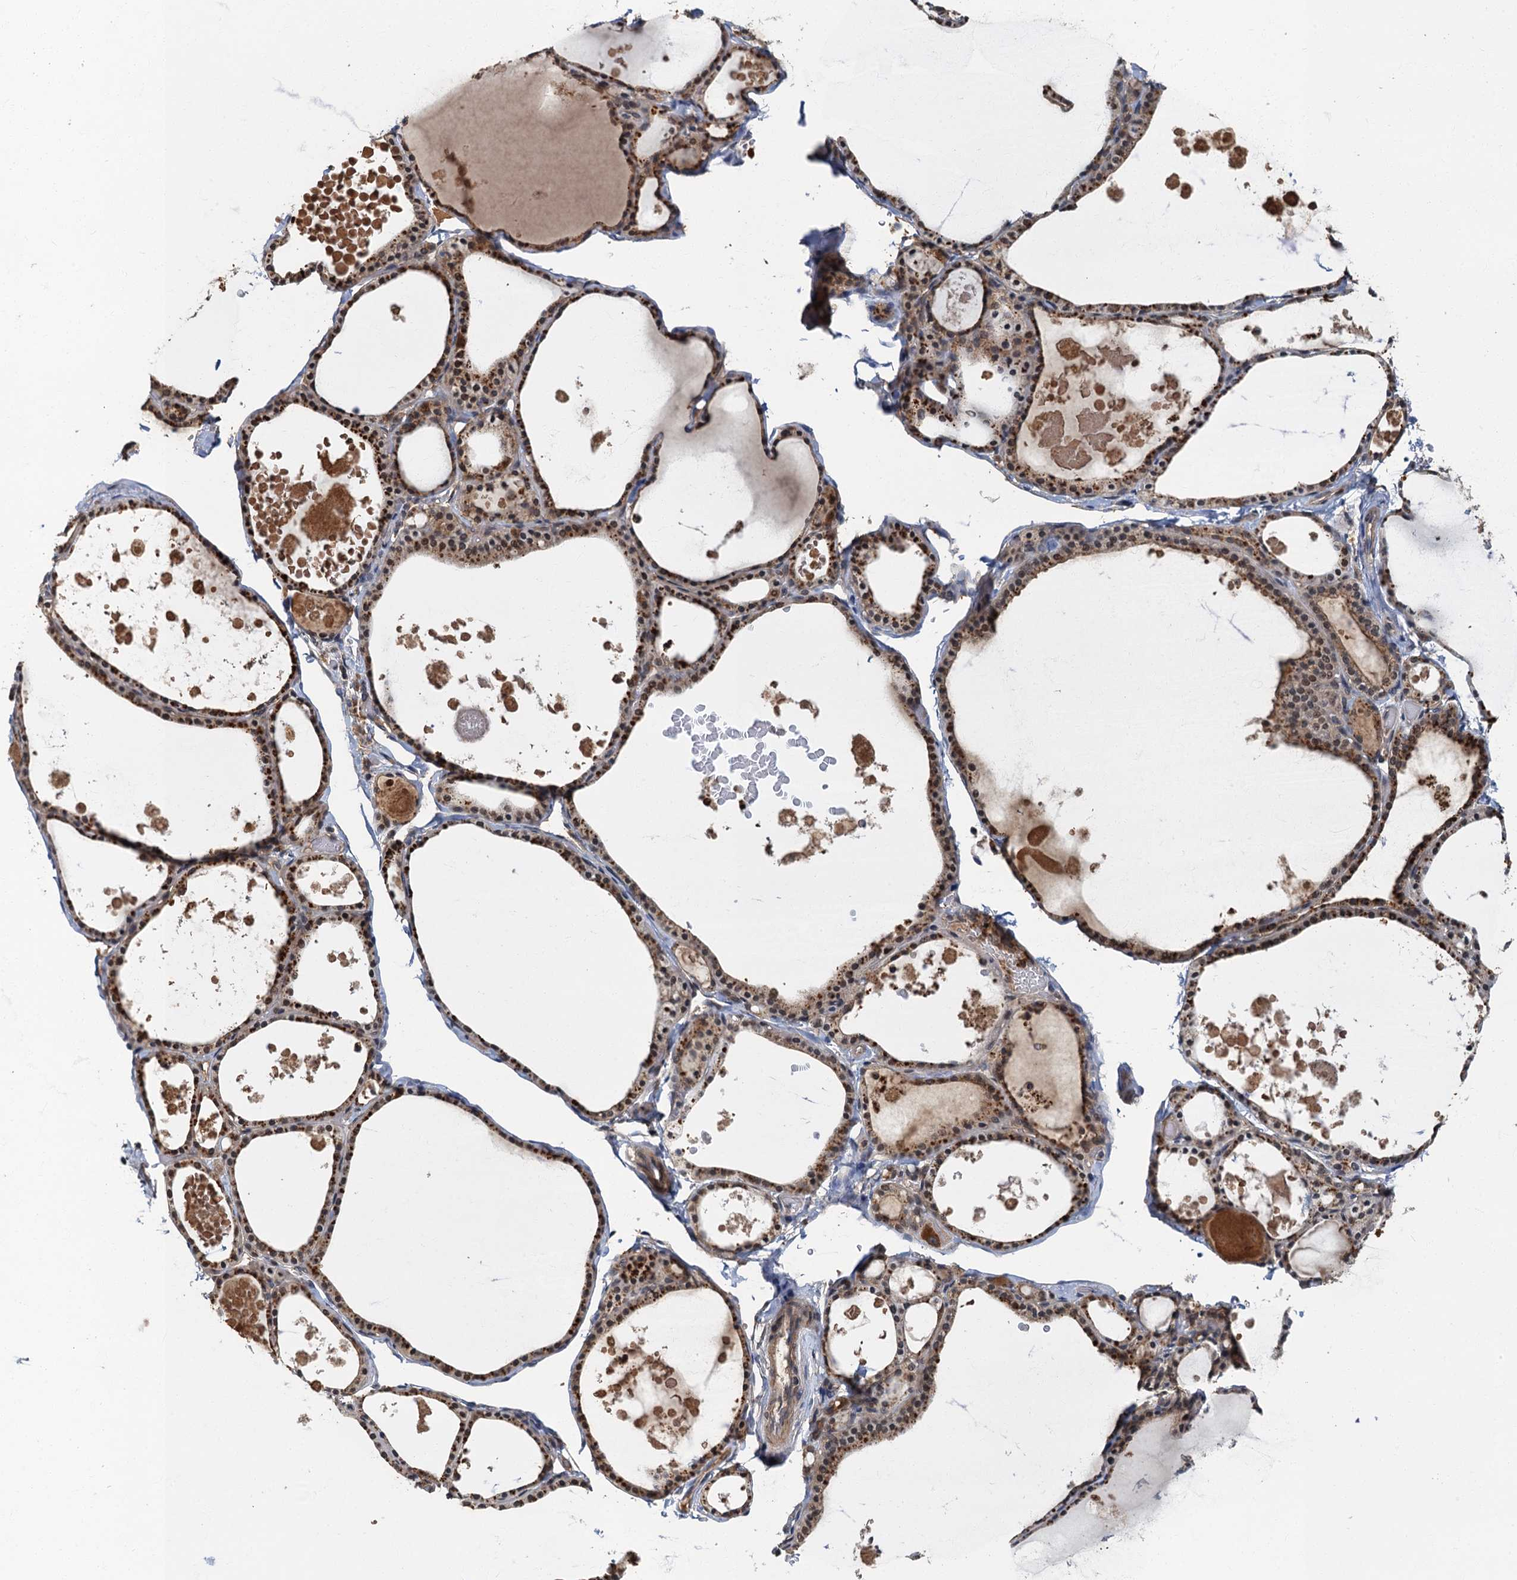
{"staining": {"intensity": "strong", "quantity": ">75%", "location": "cytoplasmic/membranous"}, "tissue": "thyroid gland", "cell_type": "Glandular cells", "image_type": "normal", "snomed": [{"axis": "morphology", "description": "Normal tissue, NOS"}, {"axis": "topography", "description": "Thyroid gland"}], "caption": "Immunohistochemistry (IHC) photomicrograph of normal human thyroid gland stained for a protein (brown), which shows high levels of strong cytoplasmic/membranous expression in approximately >75% of glandular cells.", "gene": "WDCP", "patient": {"sex": "male", "age": 56}}